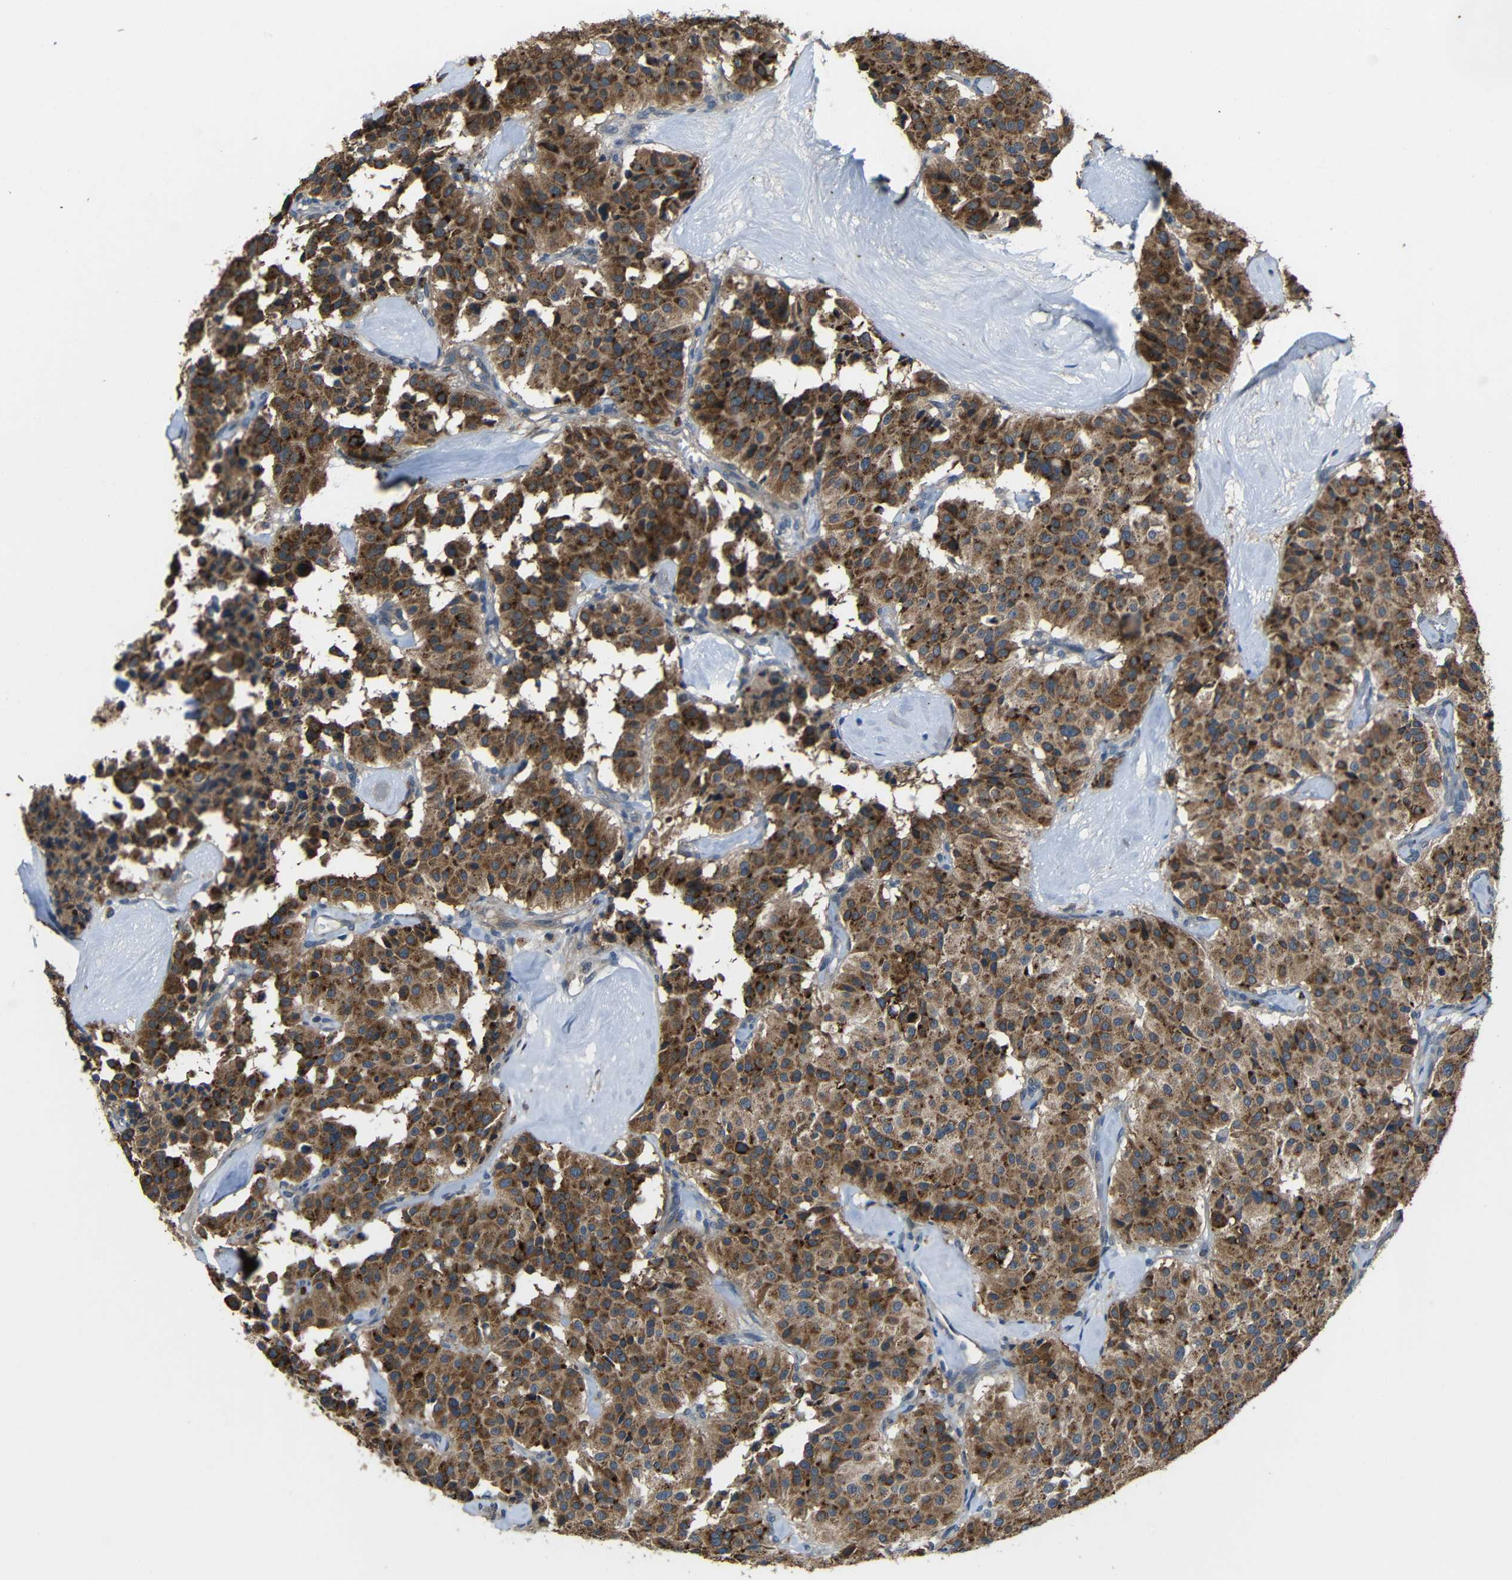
{"staining": {"intensity": "strong", "quantity": ">75%", "location": "cytoplasmic/membranous"}, "tissue": "carcinoid", "cell_type": "Tumor cells", "image_type": "cancer", "snomed": [{"axis": "morphology", "description": "Carcinoid, malignant, NOS"}, {"axis": "topography", "description": "Lung"}], "caption": "Protein staining of carcinoid tissue demonstrates strong cytoplasmic/membranous expression in about >75% of tumor cells. Using DAB (brown) and hematoxylin (blue) stains, captured at high magnification using brightfield microscopy.", "gene": "STBD1", "patient": {"sex": "male", "age": 30}}